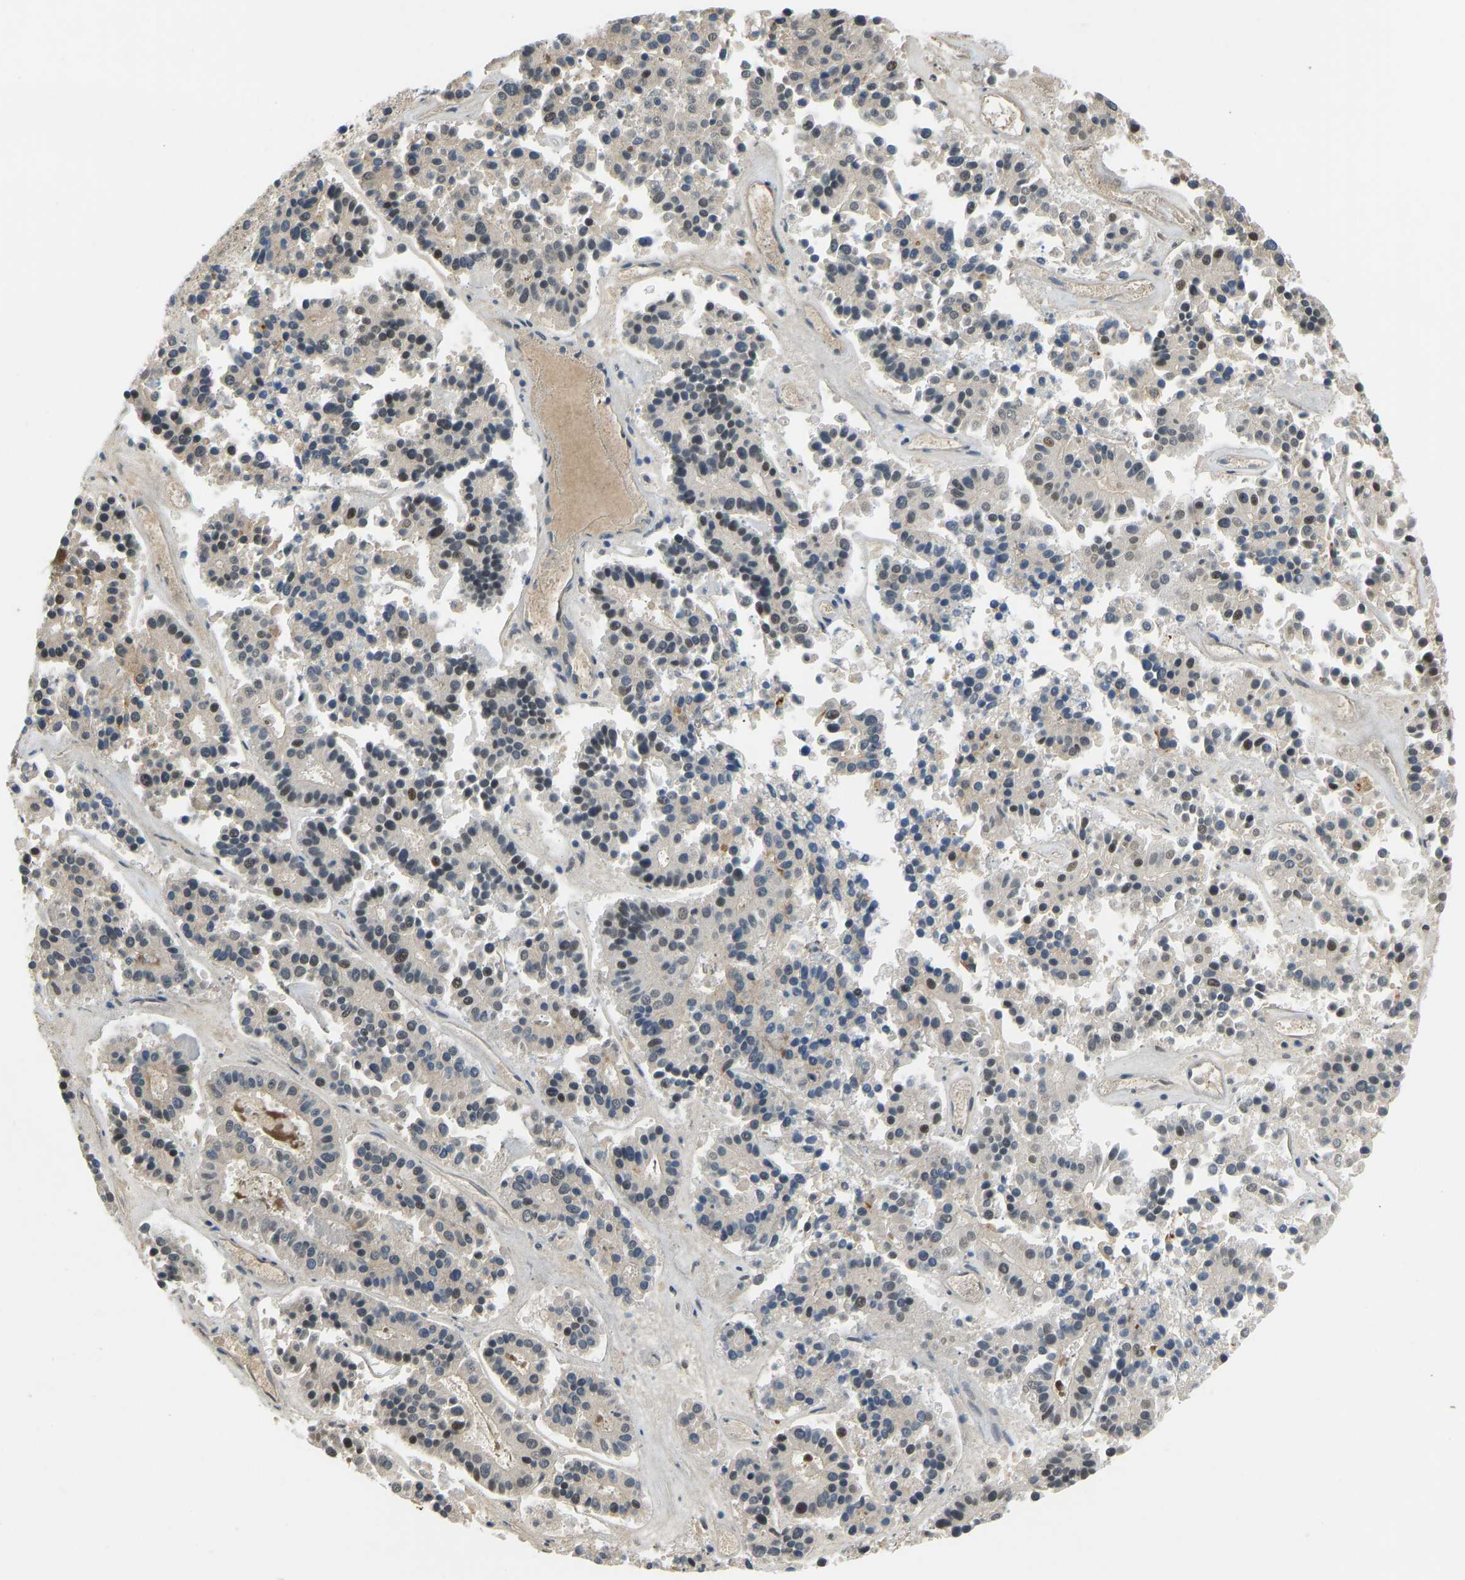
{"staining": {"intensity": "moderate", "quantity": "<25%", "location": "nuclear"}, "tissue": "pancreatic cancer", "cell_type": "Tumor cells", "image_type": "cancer", "snomed": [{"axis": "morphology", "description": "Adenocarcinoma, NOS"}, {"axis": "topography", "description": "Pancreas"}], "caption": "IHC photomicrograph of neoplastic tissue: human pancreatic cancer (adenocarcinoma) stained using immunohistochemistry shows low levels of moderate protein expression localized specifically in the nuclear of tumor cells, appearing as a nuclear brown color.", "gene": "FOXK1", "patient": {"sex": "male", "age": 50}}